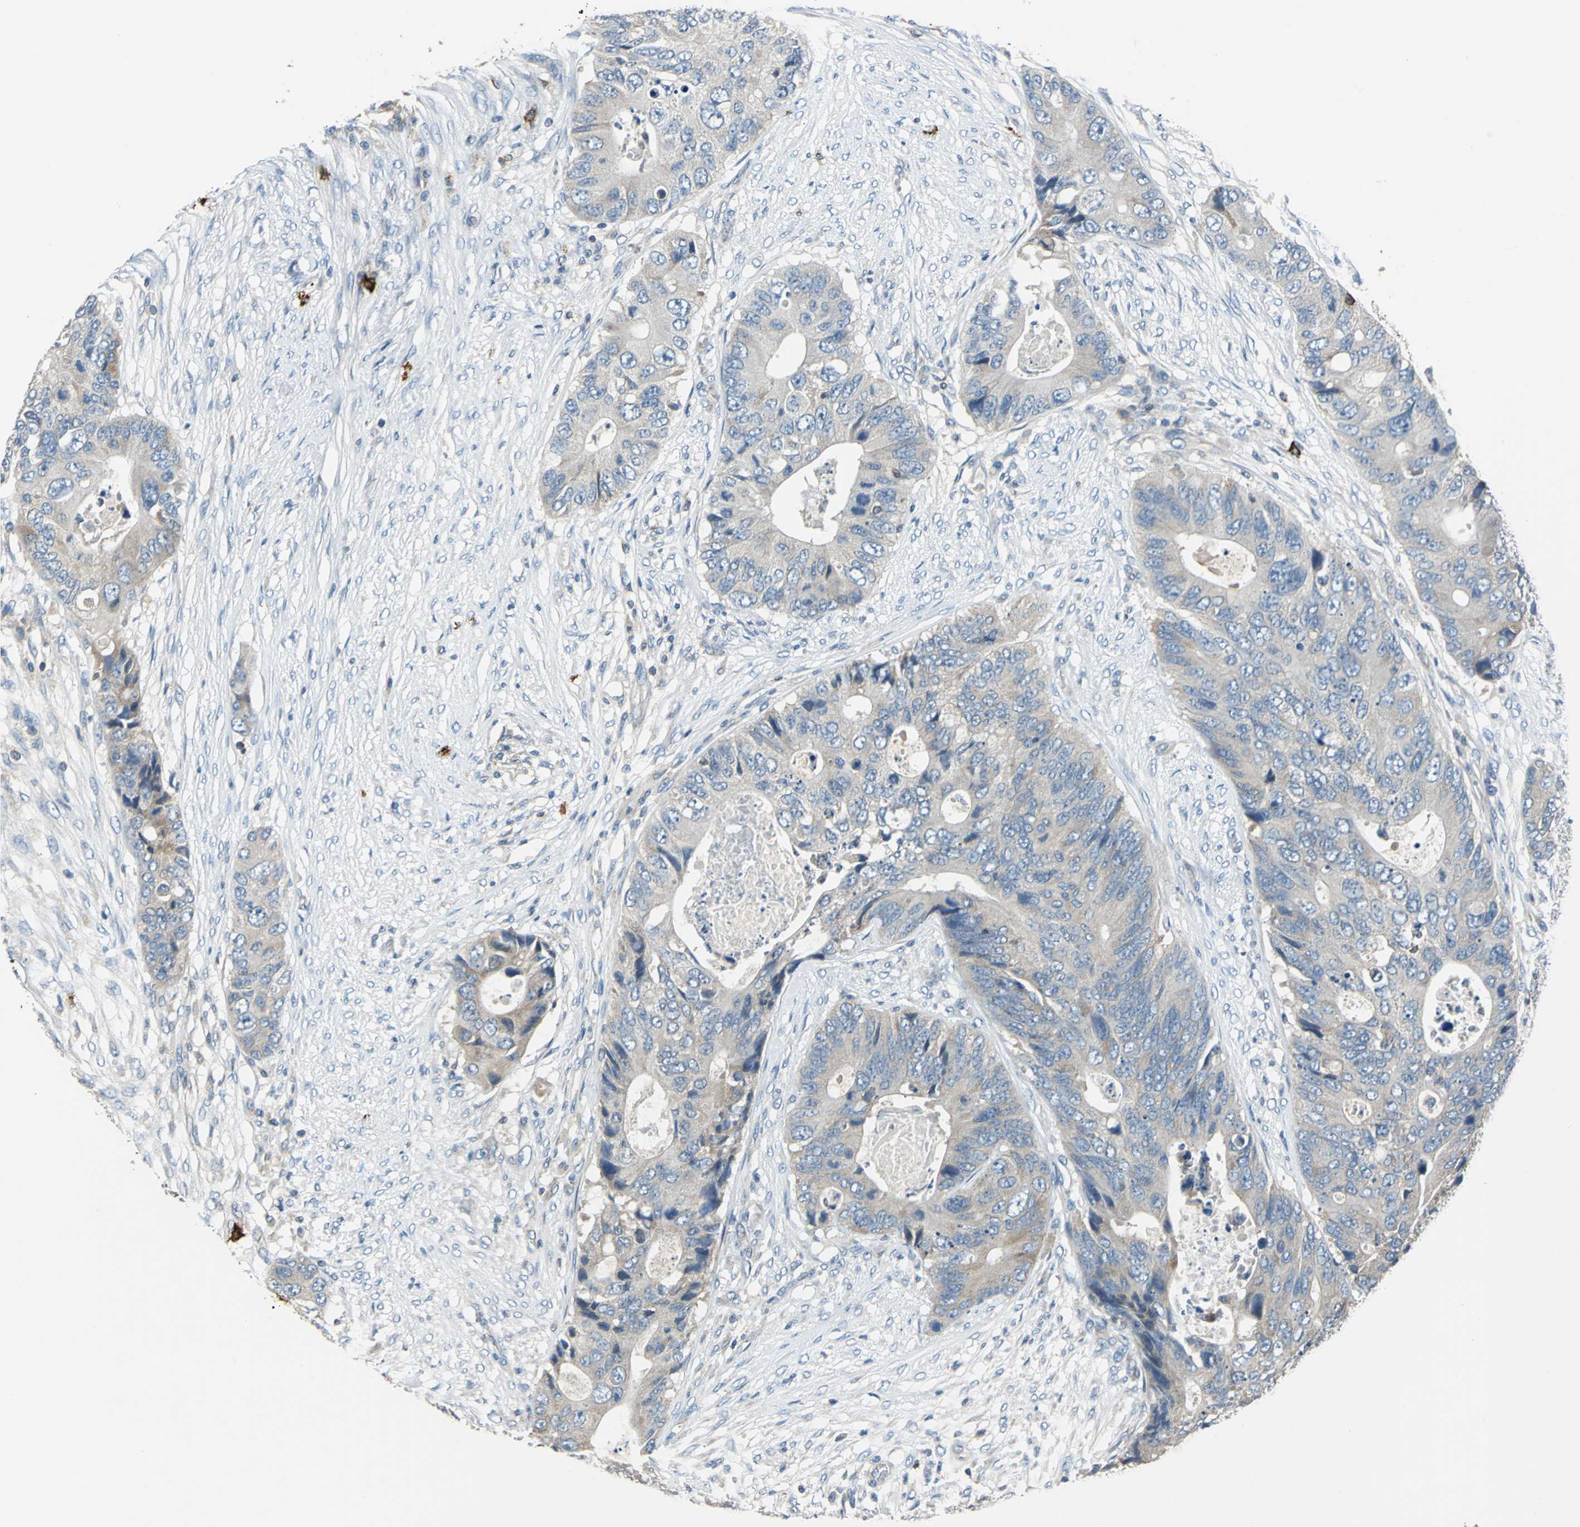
{"staining": {"intensity": "weak", "quantity": ">75%", "location": "cytoplasmic/membranous"}, "tissue": "colorectal cancer", "cell_type": "Tumor cells", "image_type": "cancer", "snomed": [{"axis": "morphology", "description": "Adenocarcinoma, NOS"}, {"axis": "topography", "description": "Colon"}], "caption": "The histopathology image demonstrates staining of colorectal cancer (adenocarcinoma), revealing weak cytoplasmic/membranous protein expression (brown color) within tumor cells.", "gene": "CPA3", "patient": {"sex": "male", "age": 71}}